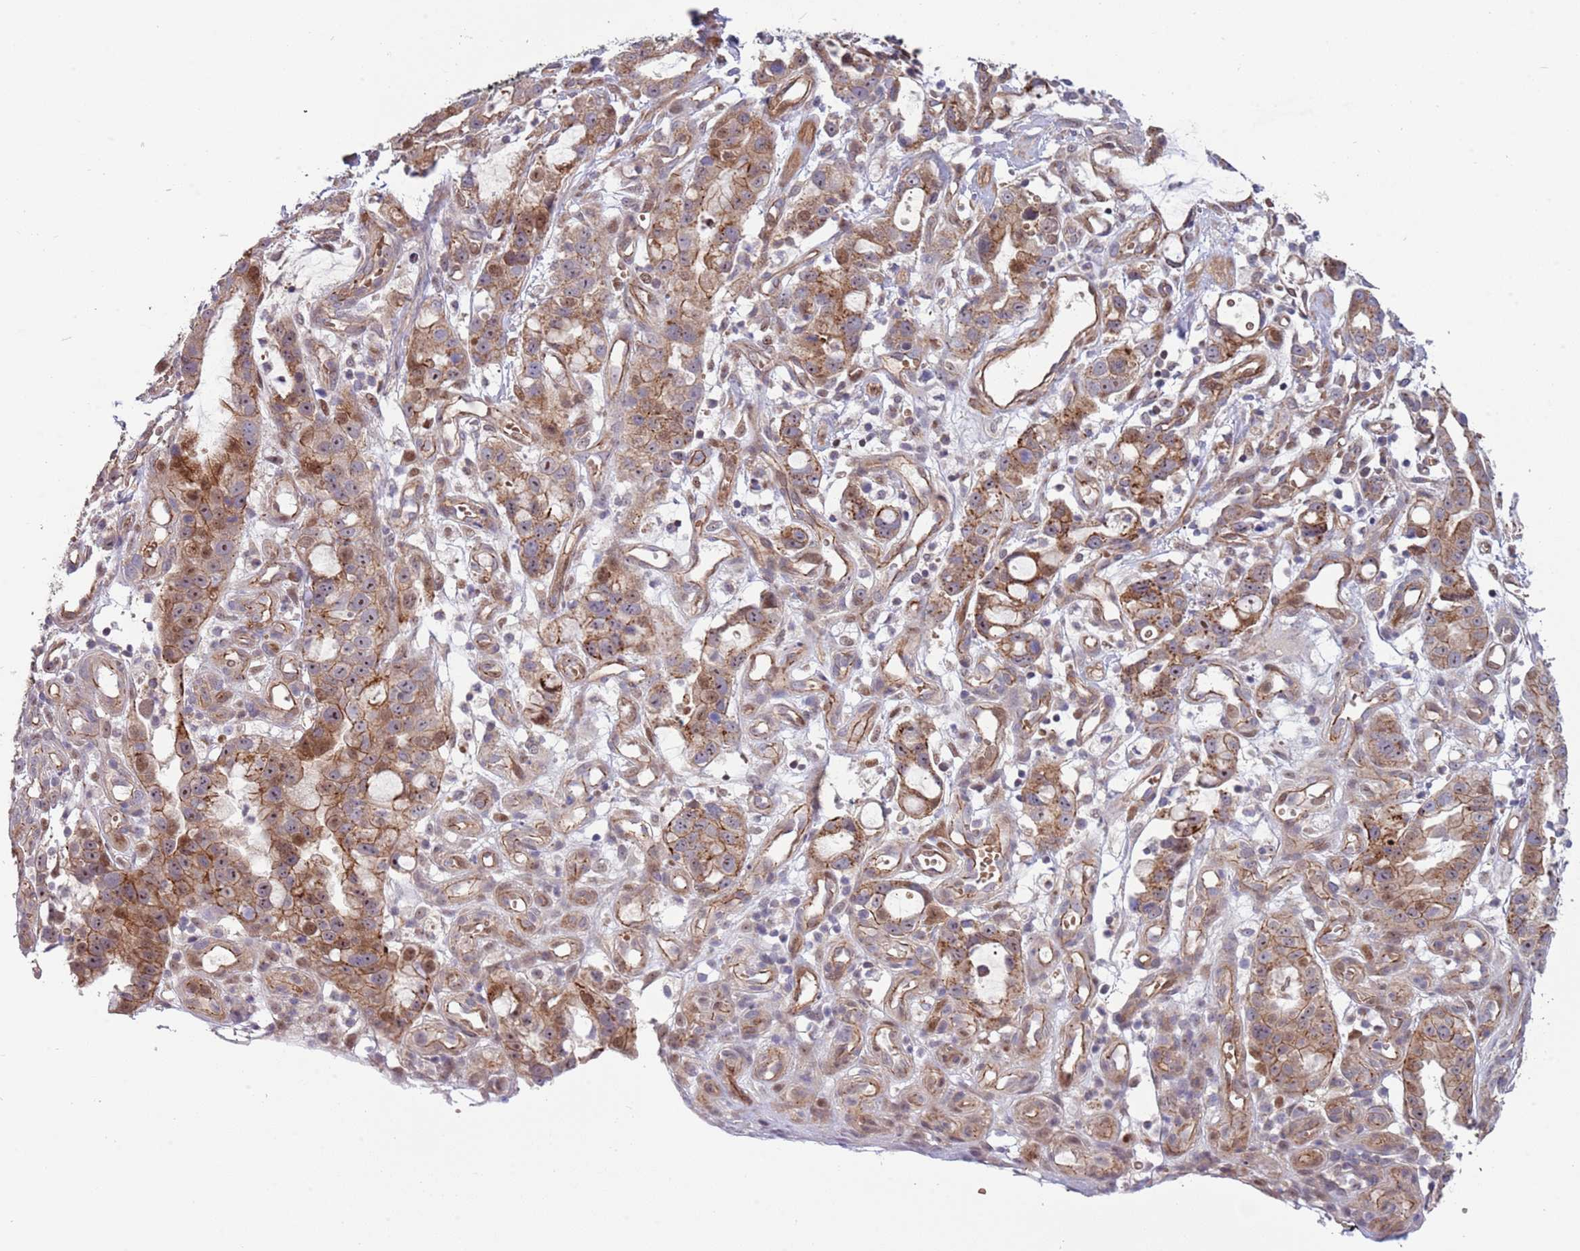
{"staining": {"intensity": "moderate", "quantity": ">75%", "location": "cytoplasmic/membranous"}, "tissue": "stomach cancer", "cell_type": "Tumor cells", "image_type": "cancer", "snomed": [{"axis": "morphology", "description": "Adenocarcinoma, NOS"}, {"axis": "topography", "description": "Stomach"}], "caption": "High-power microscopy captured an IHC image of stomach adenocarcinoma, revealing moderate cytoplasmic/membranous expression in about >75% of tumor cells. The staining was performed using DAB to visualize the protein expression in brown, while the nuclei were stained in blue with hematoxylin (Magnification: 20x).", "gene": "ITGB6", "patient": {"sex": "male", "age": 55}}